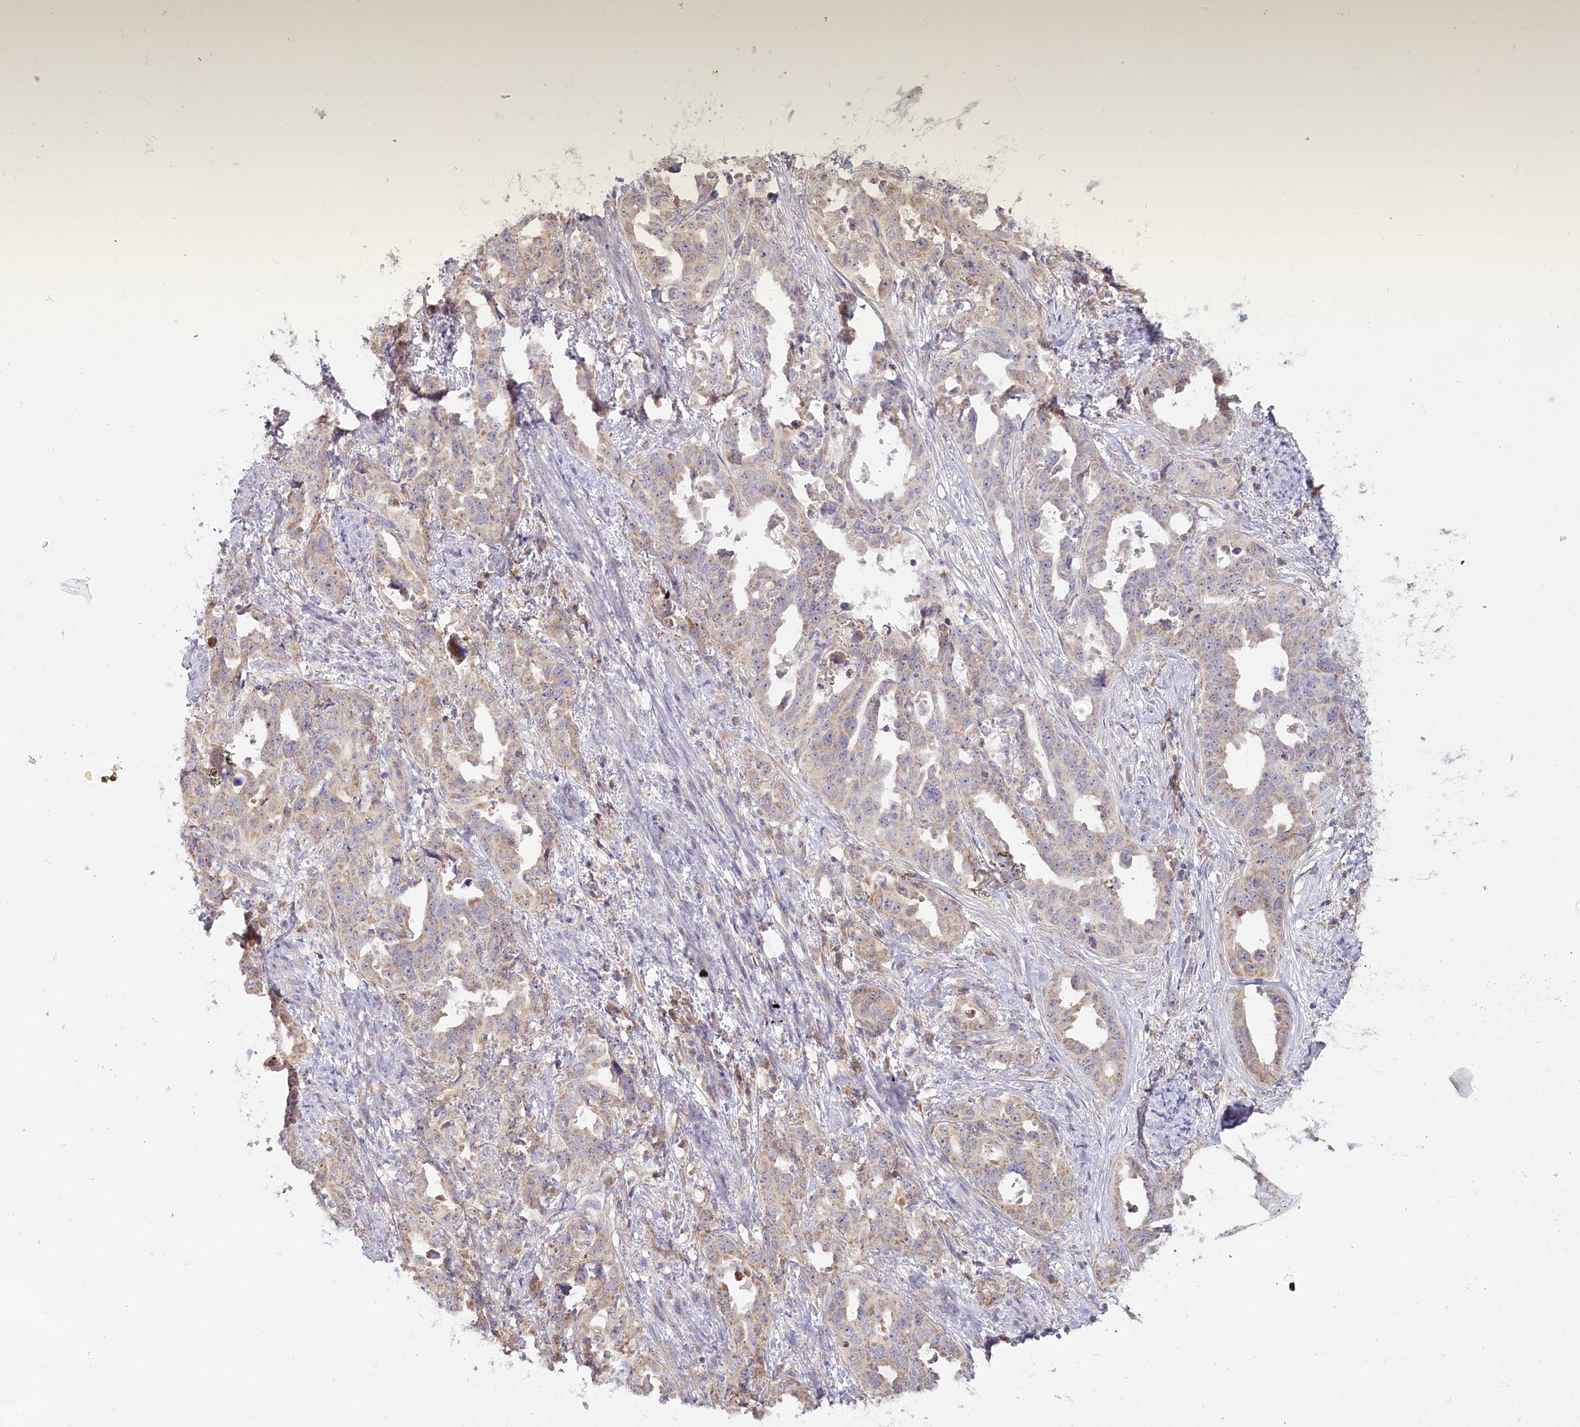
{"staining": {"intensity": "weak", "quantity": "25%-75%", "location": "cytoplasmic/membranous"}, "tissue": "endometrial cancer", "cell_type": "Tumor cells", "image_type": "cancer", "snomed": [{"axis": "morphology", "description": "Adenocarcinoma, NOS"}, {"axis": "topography", "description": "Endometrium"}], "caption": "Immunohistochemical staining of human adenocarcinoma (endometrial) displays low levels of weak cytoplasmic/membranous protein expression in about 25%-75% of tumor cells.", "gene": "ACOX2", "patient": {"sex": "female", "age": 65}}